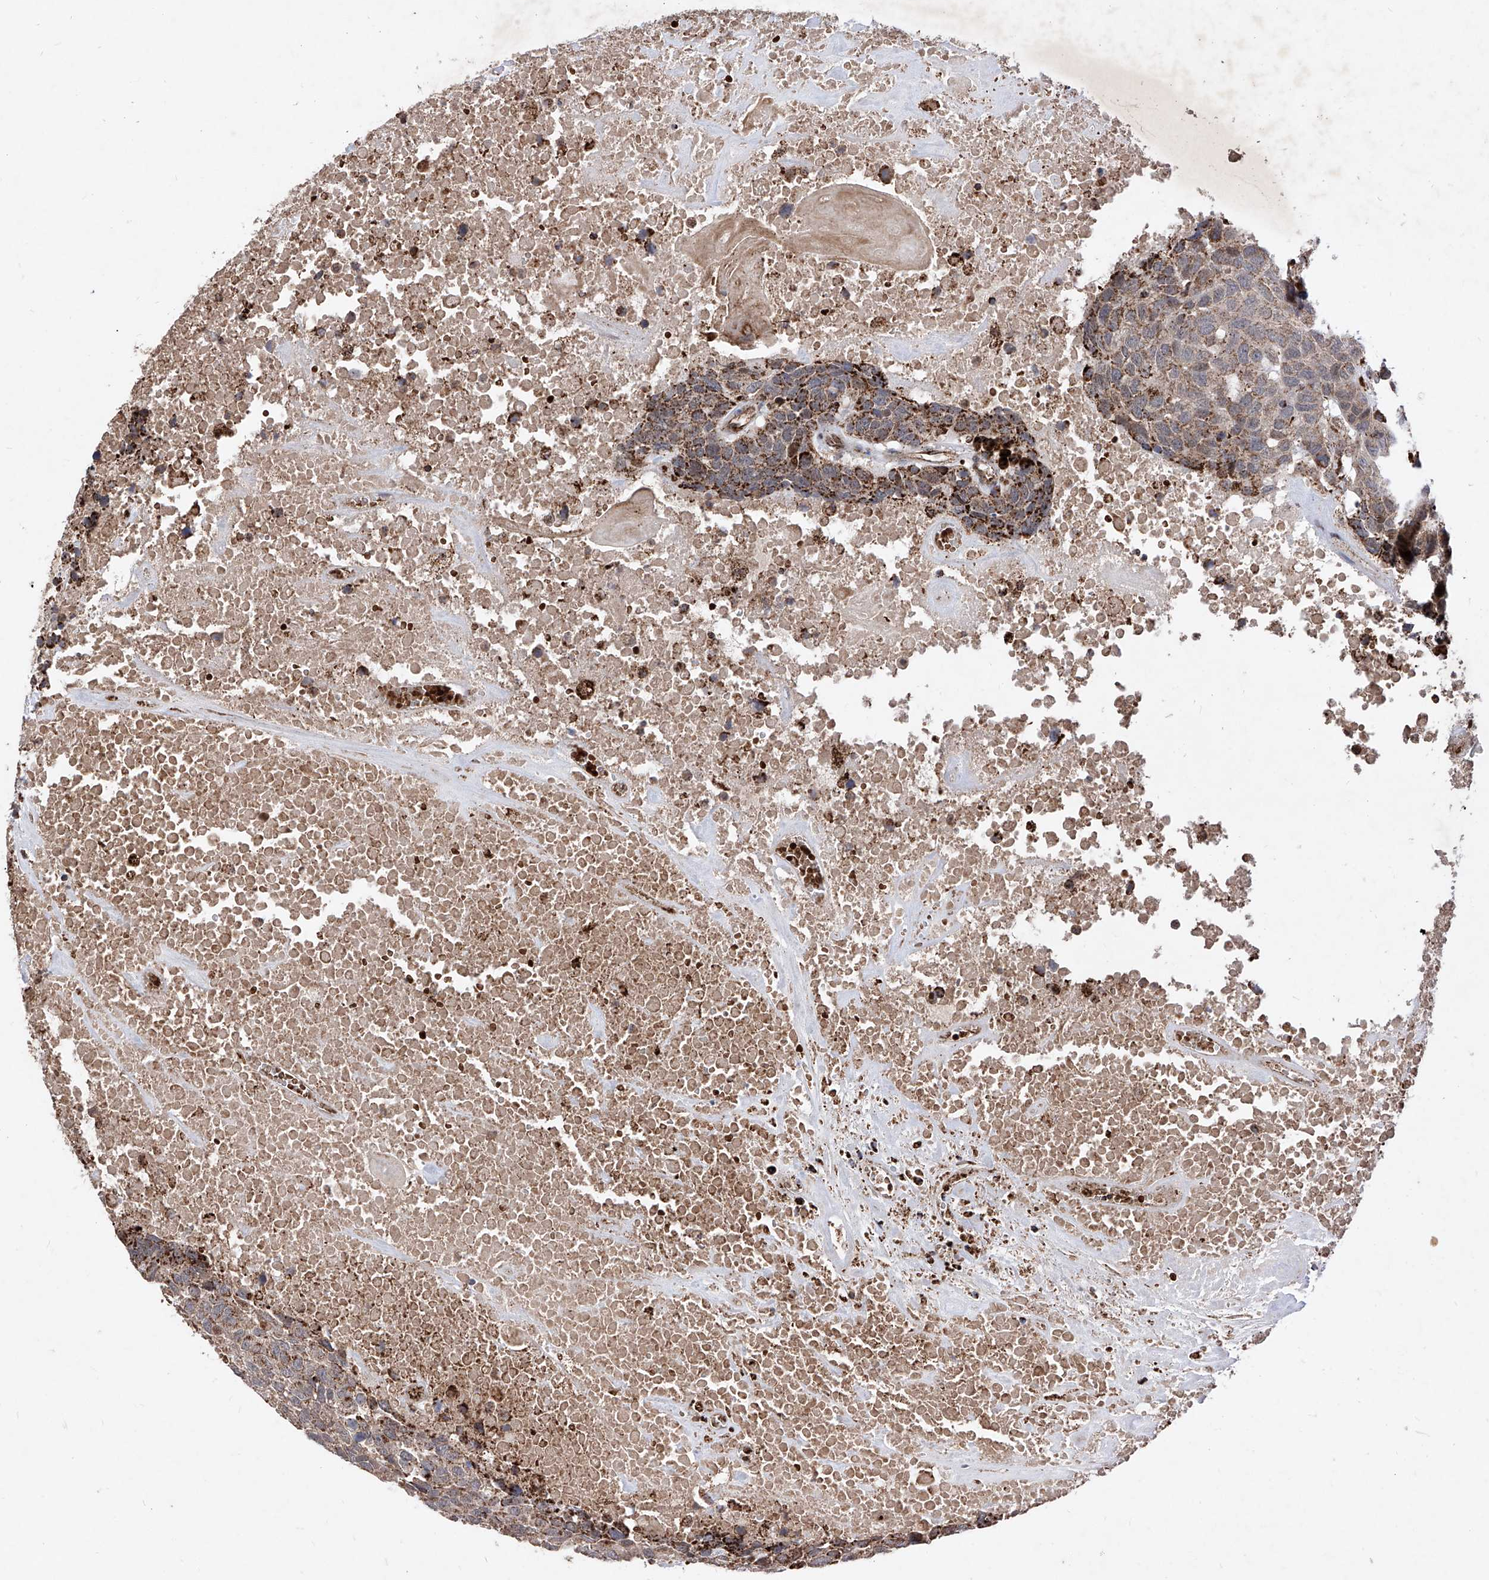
{"staining": {"intensity": "moderate", "quantity": ">75%", "location": "cytoplasmic/membranous"}, "tissue": "head and neck cancer", "cell_type": "Tumor cells", "image_type": "cancer", "snomed": [{"axis": "morphology", "description": "Squamous cell carcinoma, NOS"}, {"axis": "topography", "description": "Head-Neck"}], "caption": "Immunohistochemical staining of squamous cell carcinoma (head and neck) exhibits medium levels of moderate cytoplasmic/membranous expression in about >75% of tumor cells.", "gene": "SEMA6A", "patient": {"sex": "male", "age": 66}}